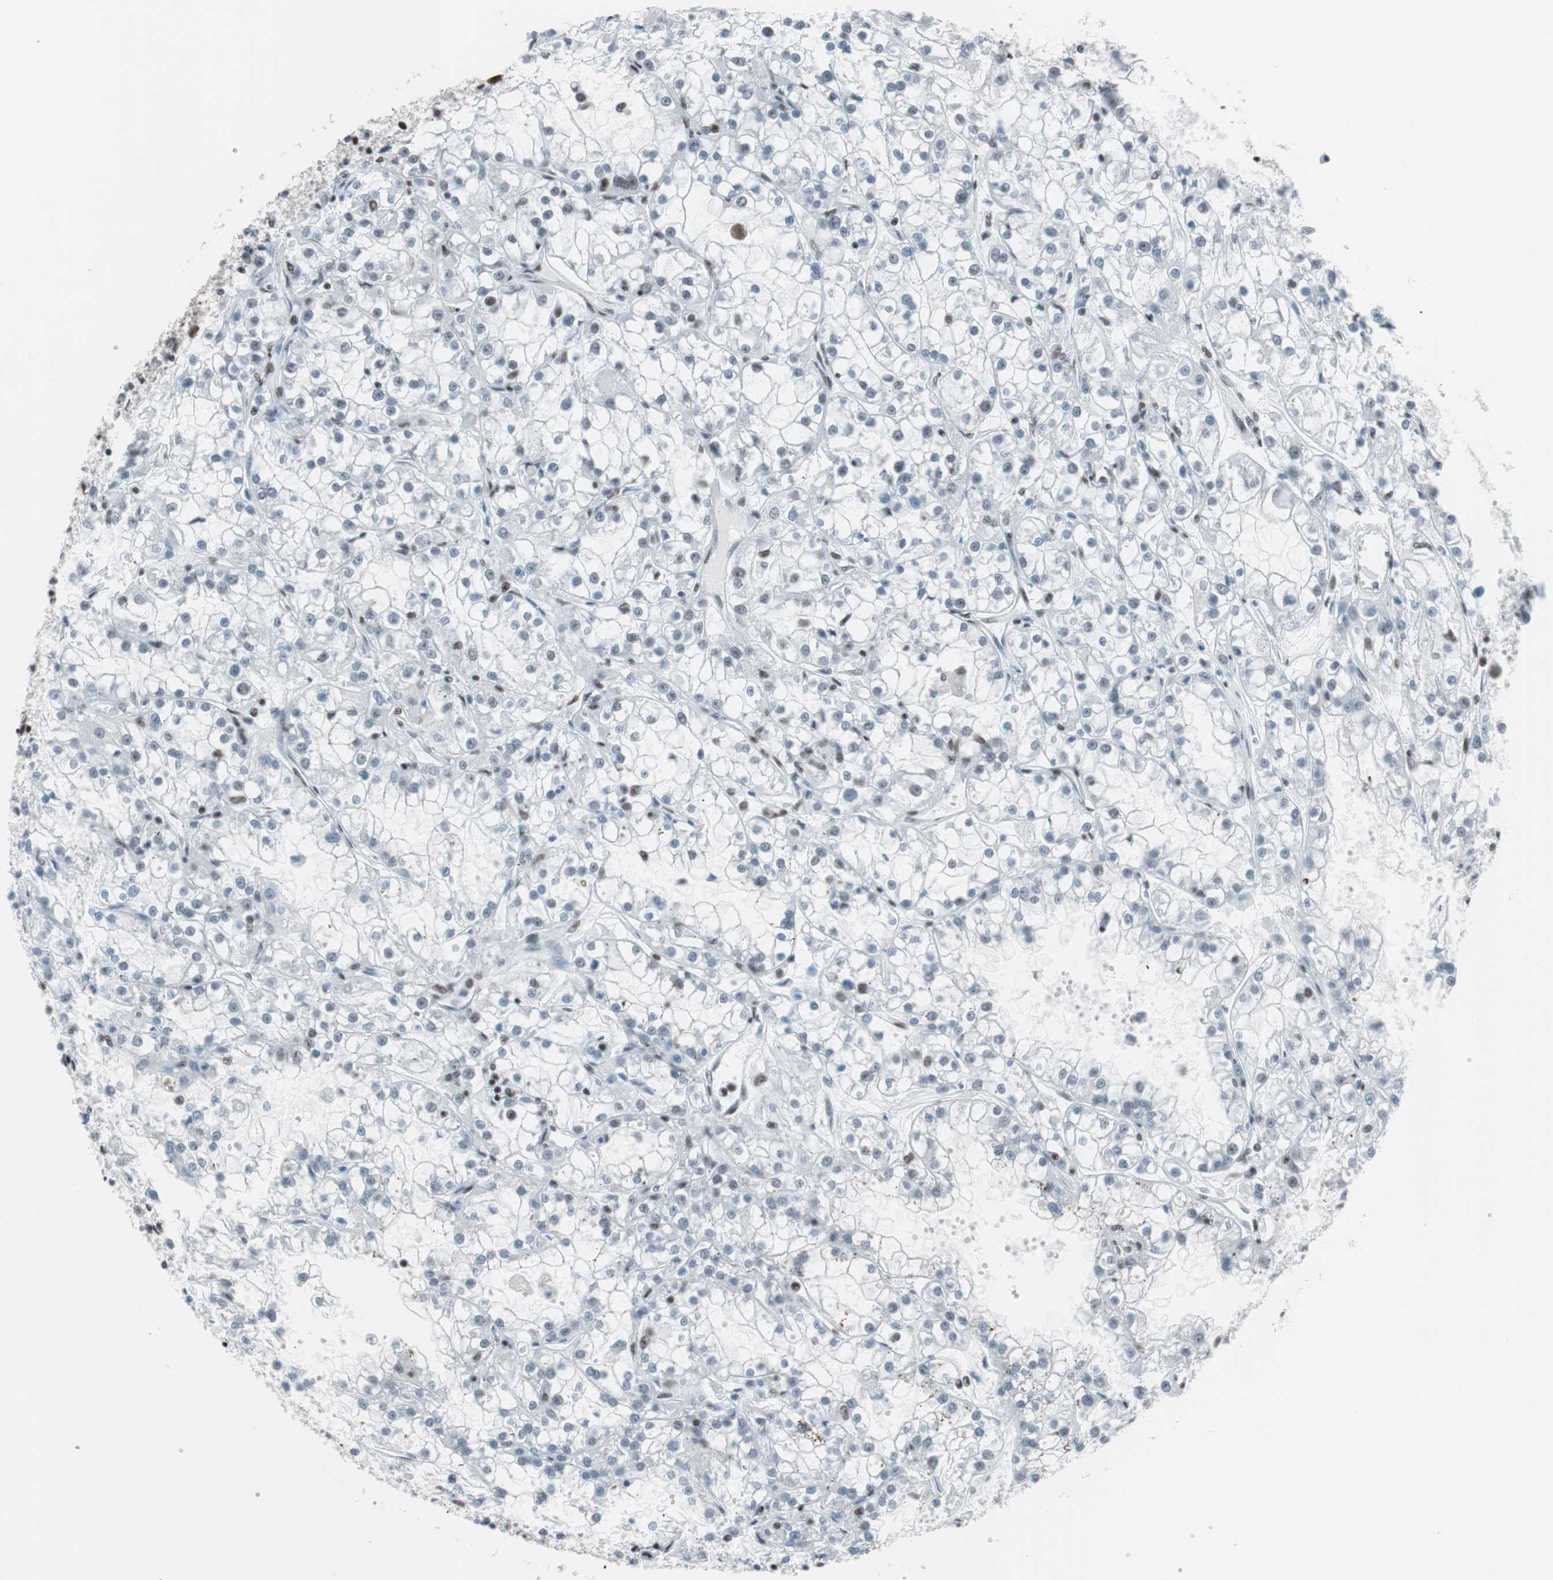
{"staining": {"intensity": "weak", "quantity": "<25%", "location": "nuclear"}, "tissue": "renal cancer", "cell_type": "Tumor cells", "image_type": "cancer", "snomed": [{"axis": "morphology", "description": "Adenocarcinoma, NOS"}, {"axis": "topography", "description": "Kidney"}], "caption": "Adenocarcinoma (renal) was stained to show a protein in brown. There is no significant staining in tumor cells. Nuclei are stained in blue.", "gene": "ARID1A", "patient": {"sex": "female", "age": 52}}